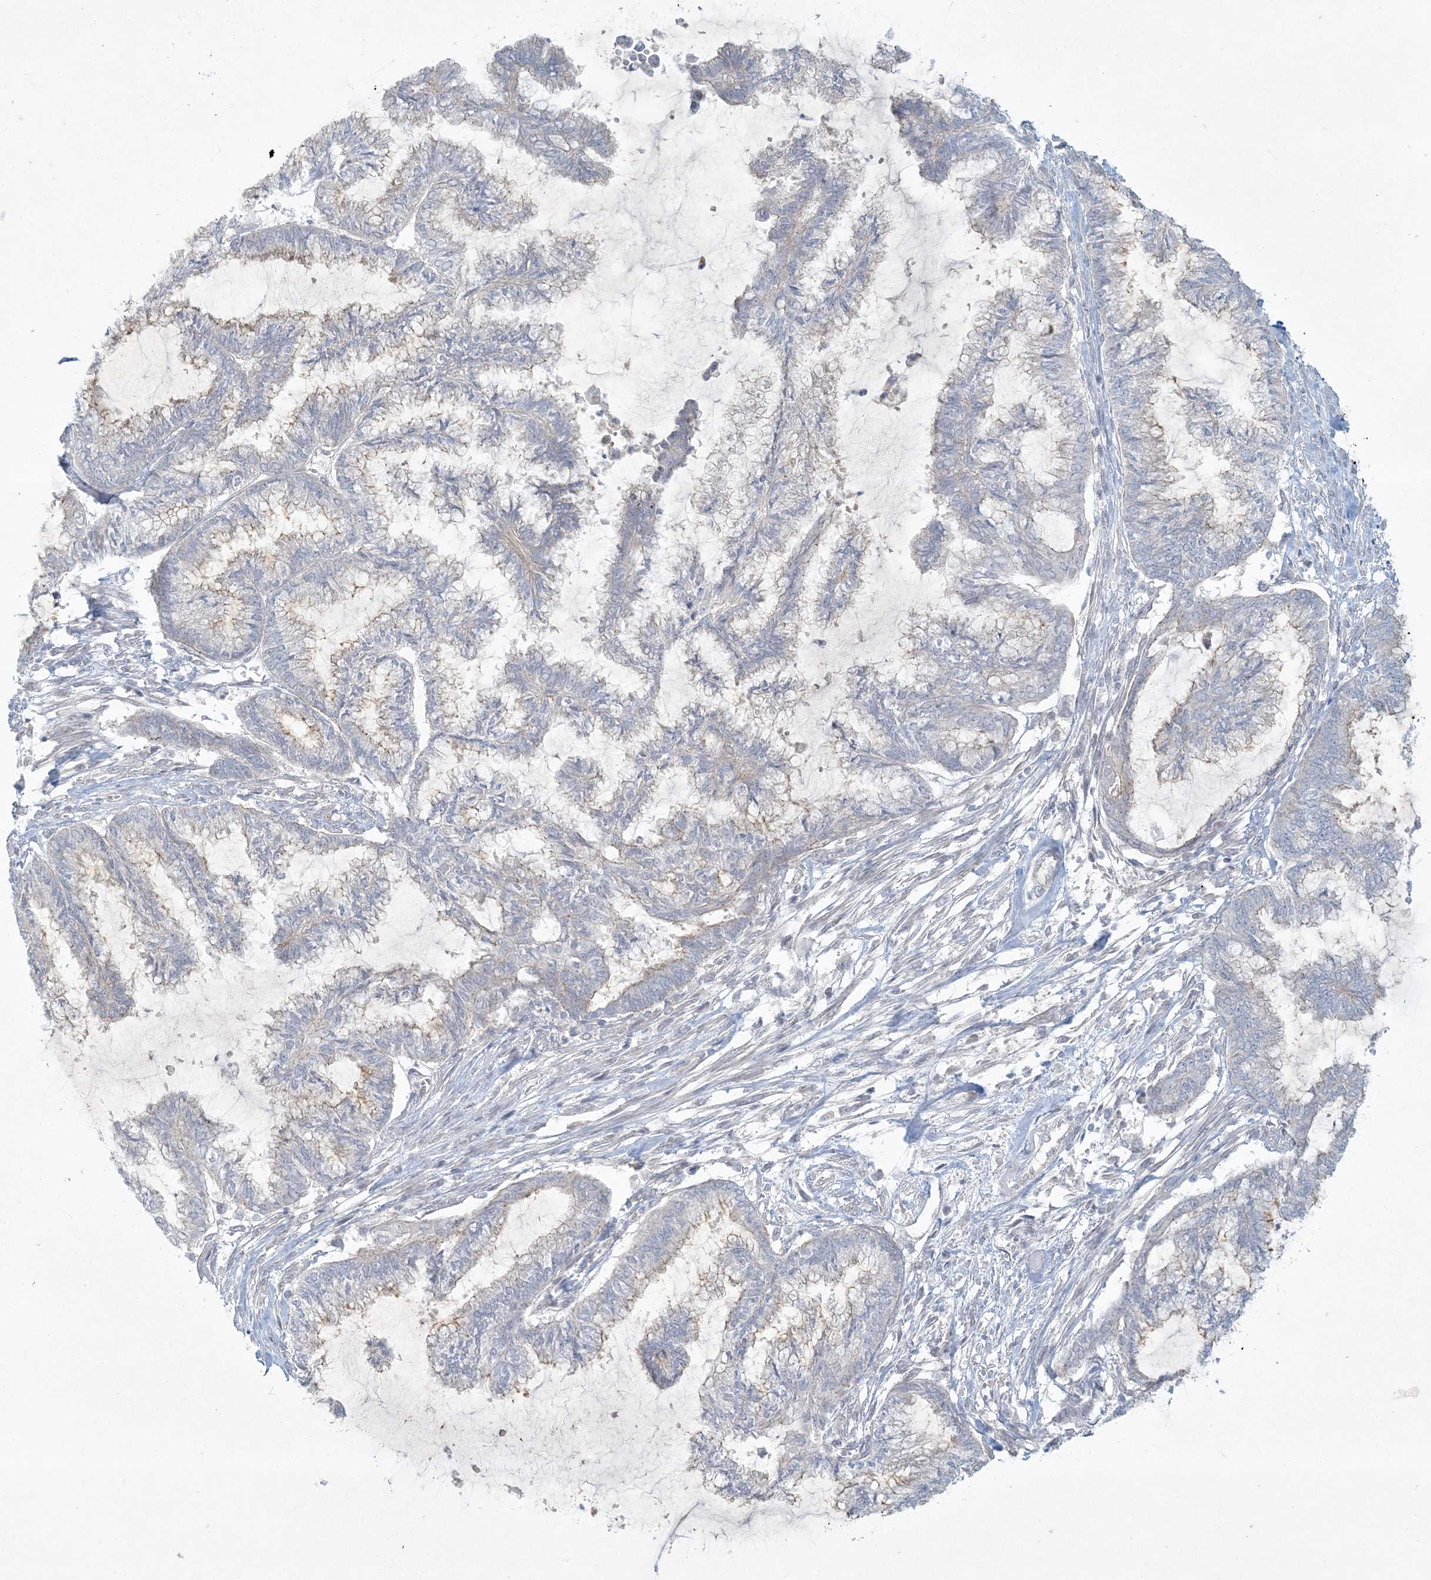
{"staining": {"intensity": "negative", "quantity": "none", "location": "none"}, "tissue": "endometrial cancer", "cell_type": "Tumor cells", "image_type": "cancer", "snomed": [{"axis": "morphology", "description": "Adenocarcinoma, NOS"}, {"axis": "topography", "description": "Endometrium"}], "caption": "This is an IHC histopathology image of human endometrial cancer (adenocarcinoma). There is no expression in tumor cells.", "gene": "BCORL1", "patient": {"sex": "female", "age": 86}}